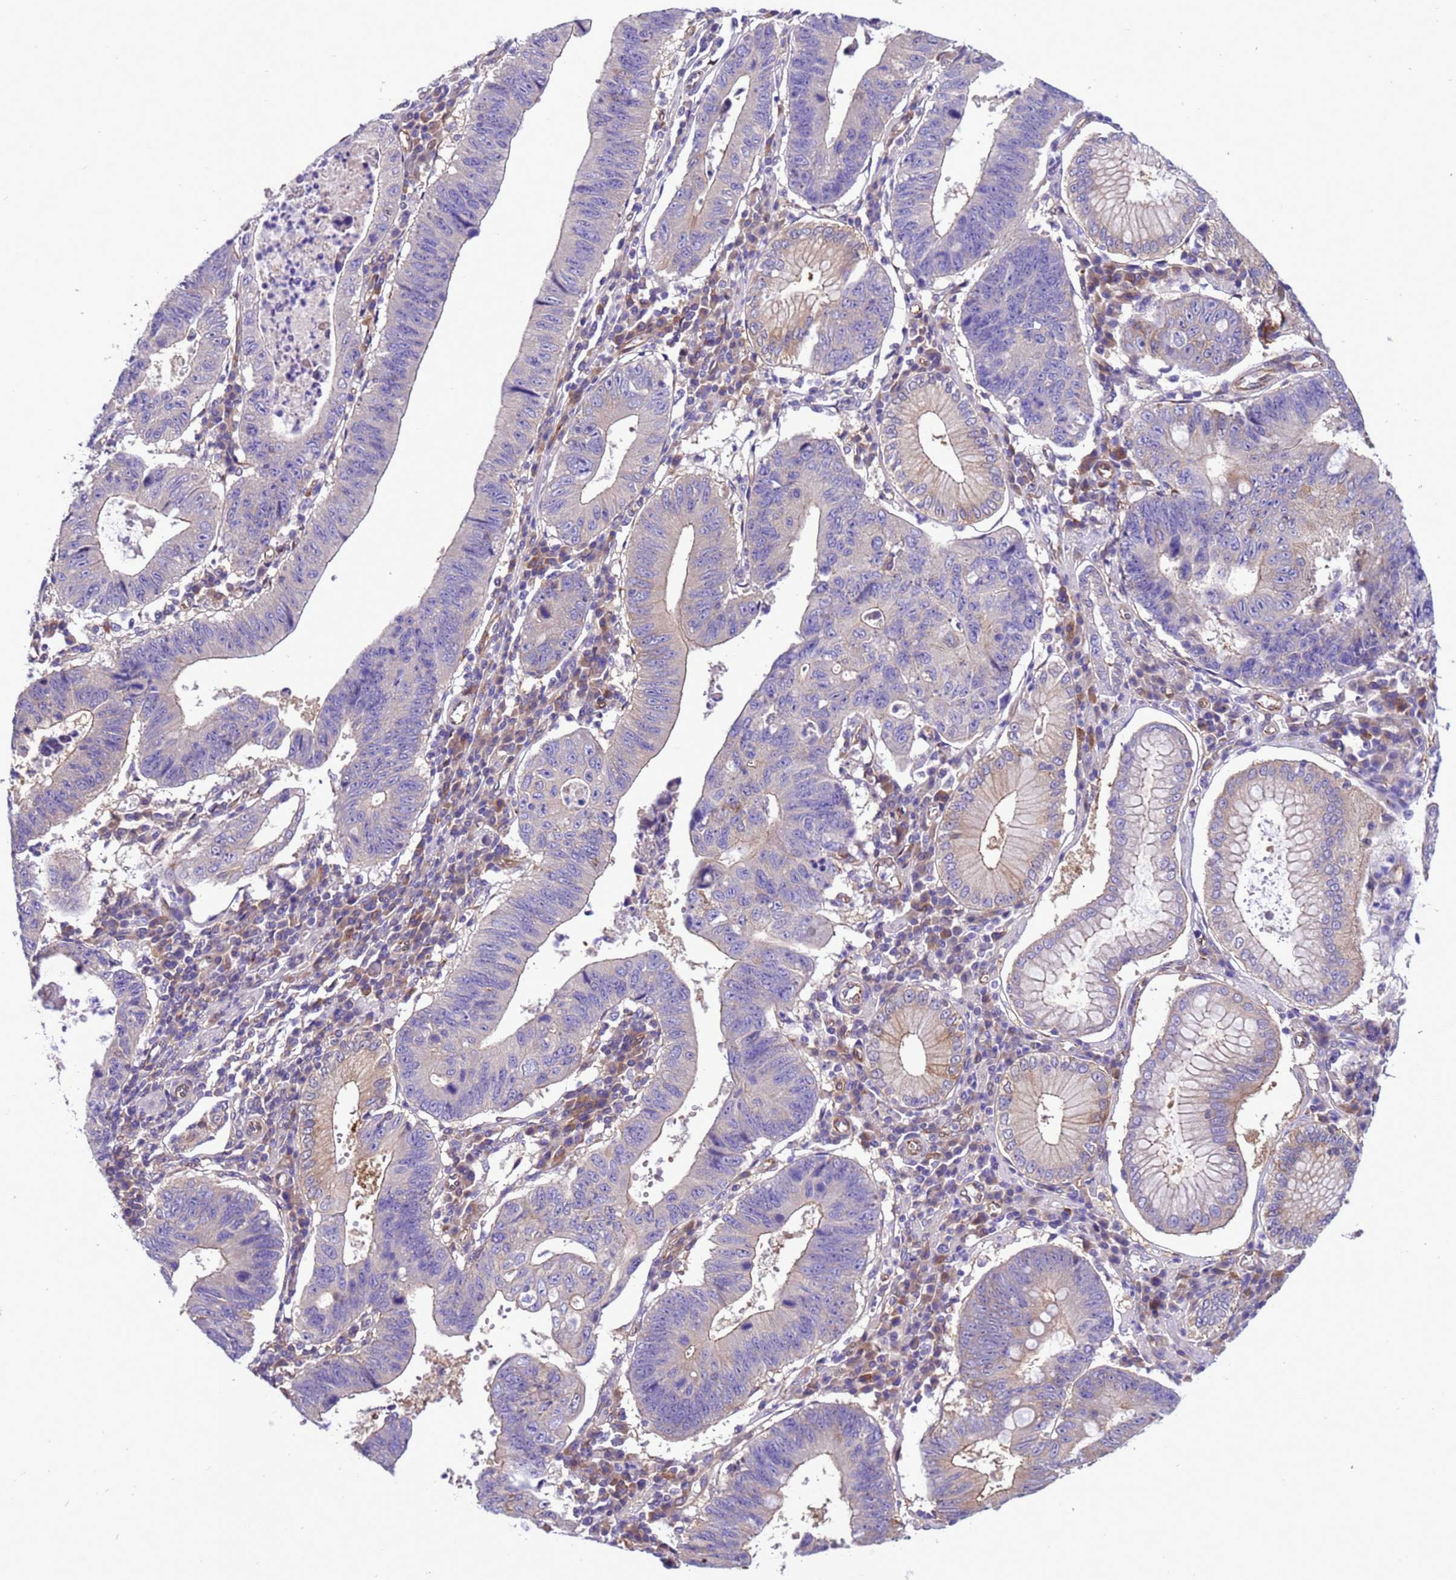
{"staining": {"intensity": "moderate", "quantity": "<25%", "location": "cytoplasmic/membranous"}, "tissue": "stomach cancer", "cell_type": "Tumor cells", "image_type": "cancer", "snomed": [{"axis": "morphology", "description": "Adenocarcinoma, NOS"}, {"axis": "topography", "description": "Stomach"}], "caption": "Stomach adenocarcinoma stained for a protein (brown) demonstrates moderate cytoplasmic/membranous positive expression in about <25% of tumor cells.", "gene": "RABEP2", "patient": {"sex": "male", "age": 59}}